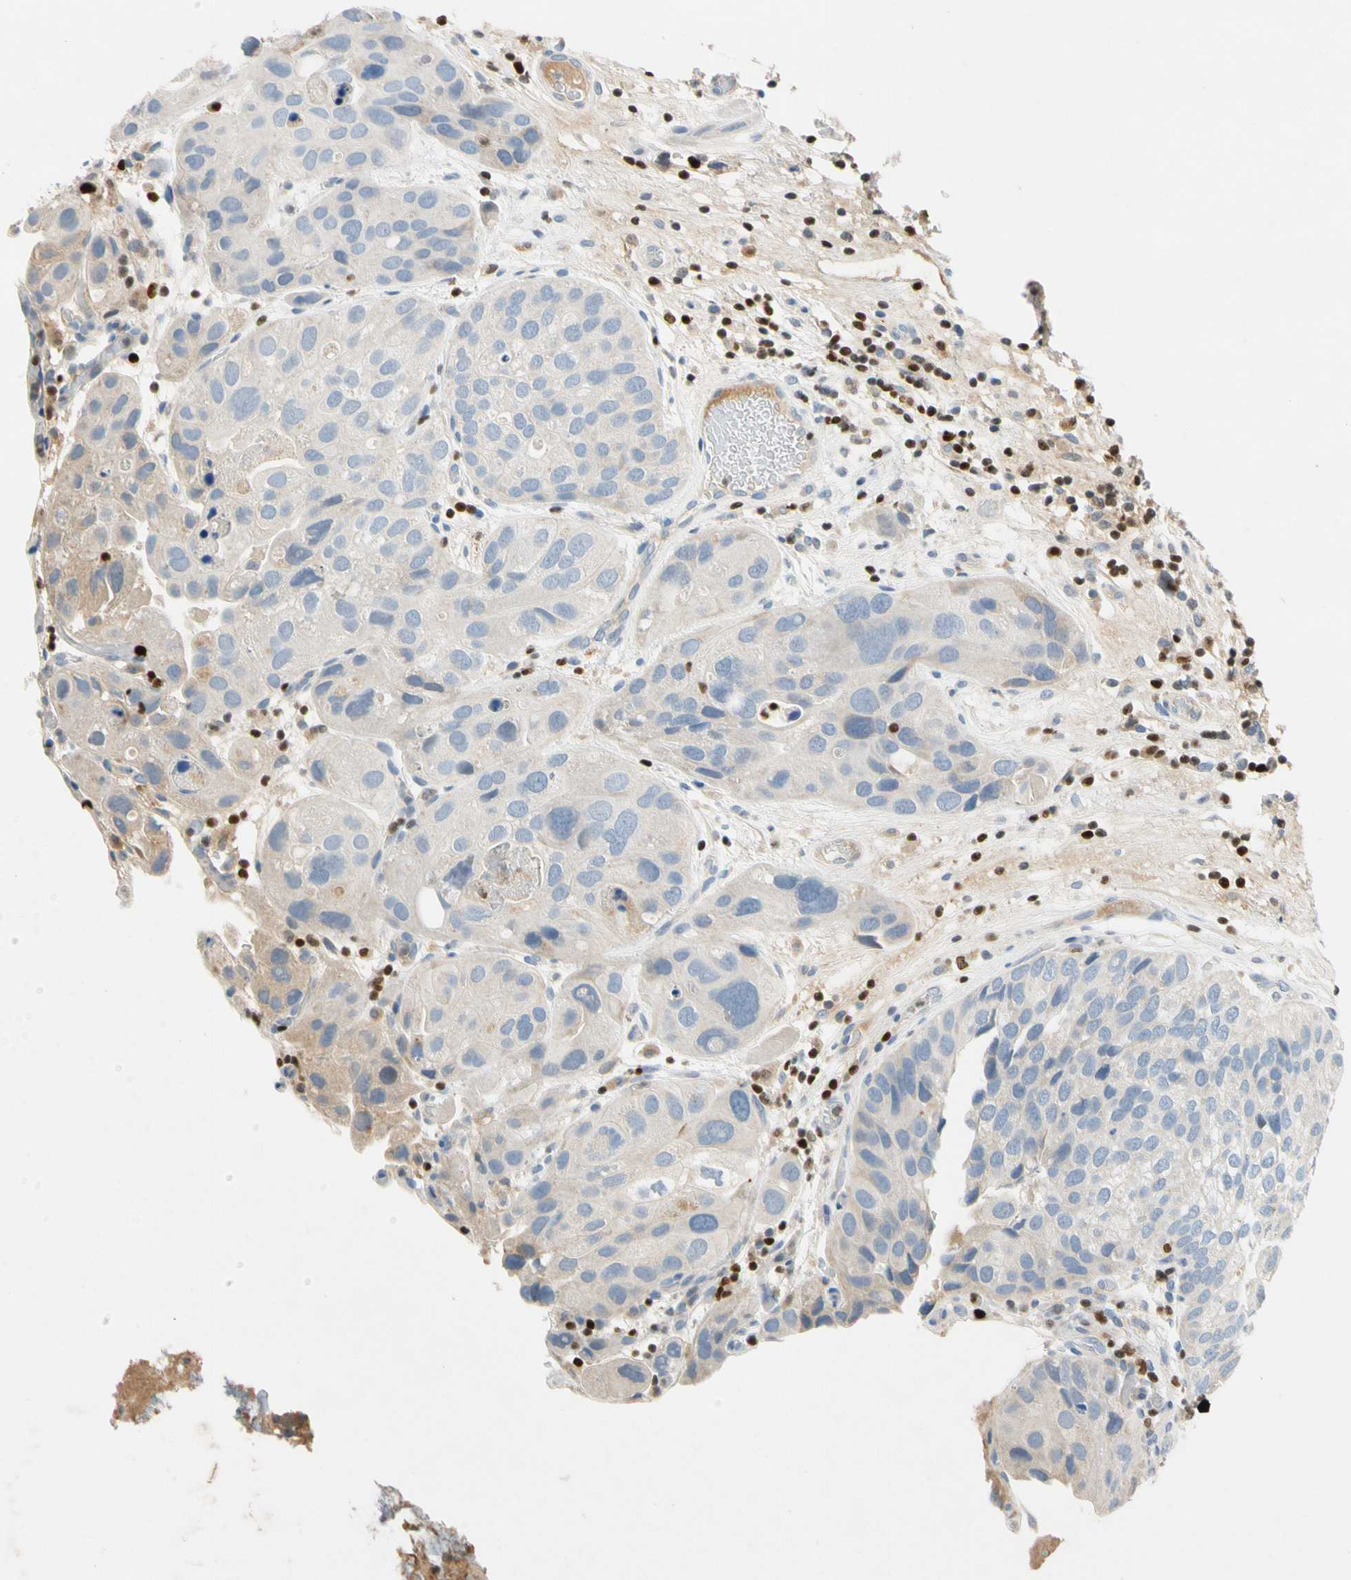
{"staining": {"intensity": "weak", "quantity": "<25%", "location": "cytoplasmic/membranous"}, "tissue": "urothelial cancer", "cell_type": "Tumor cells", "image_type": "cancer", "snomed": [{"axis": "morphology", "description": "Urothelial carcinoma, High grade"}, {"axis": "topography", "description": "Urinary bladder"}], "caption": "High magnification brightfield microscopy of high-grade urothelial carcinoma stained with DAB (brown) and counterstained with hematoxylin (blue): tumor cells show no significant positivity. (Brightfield microscopy of DAB (3,3'-diaminobenzidine) immunohistochemistry (IHC) at high magnification).", "gene": "SP140", "patient": {"sex": "female", "age": 64}}